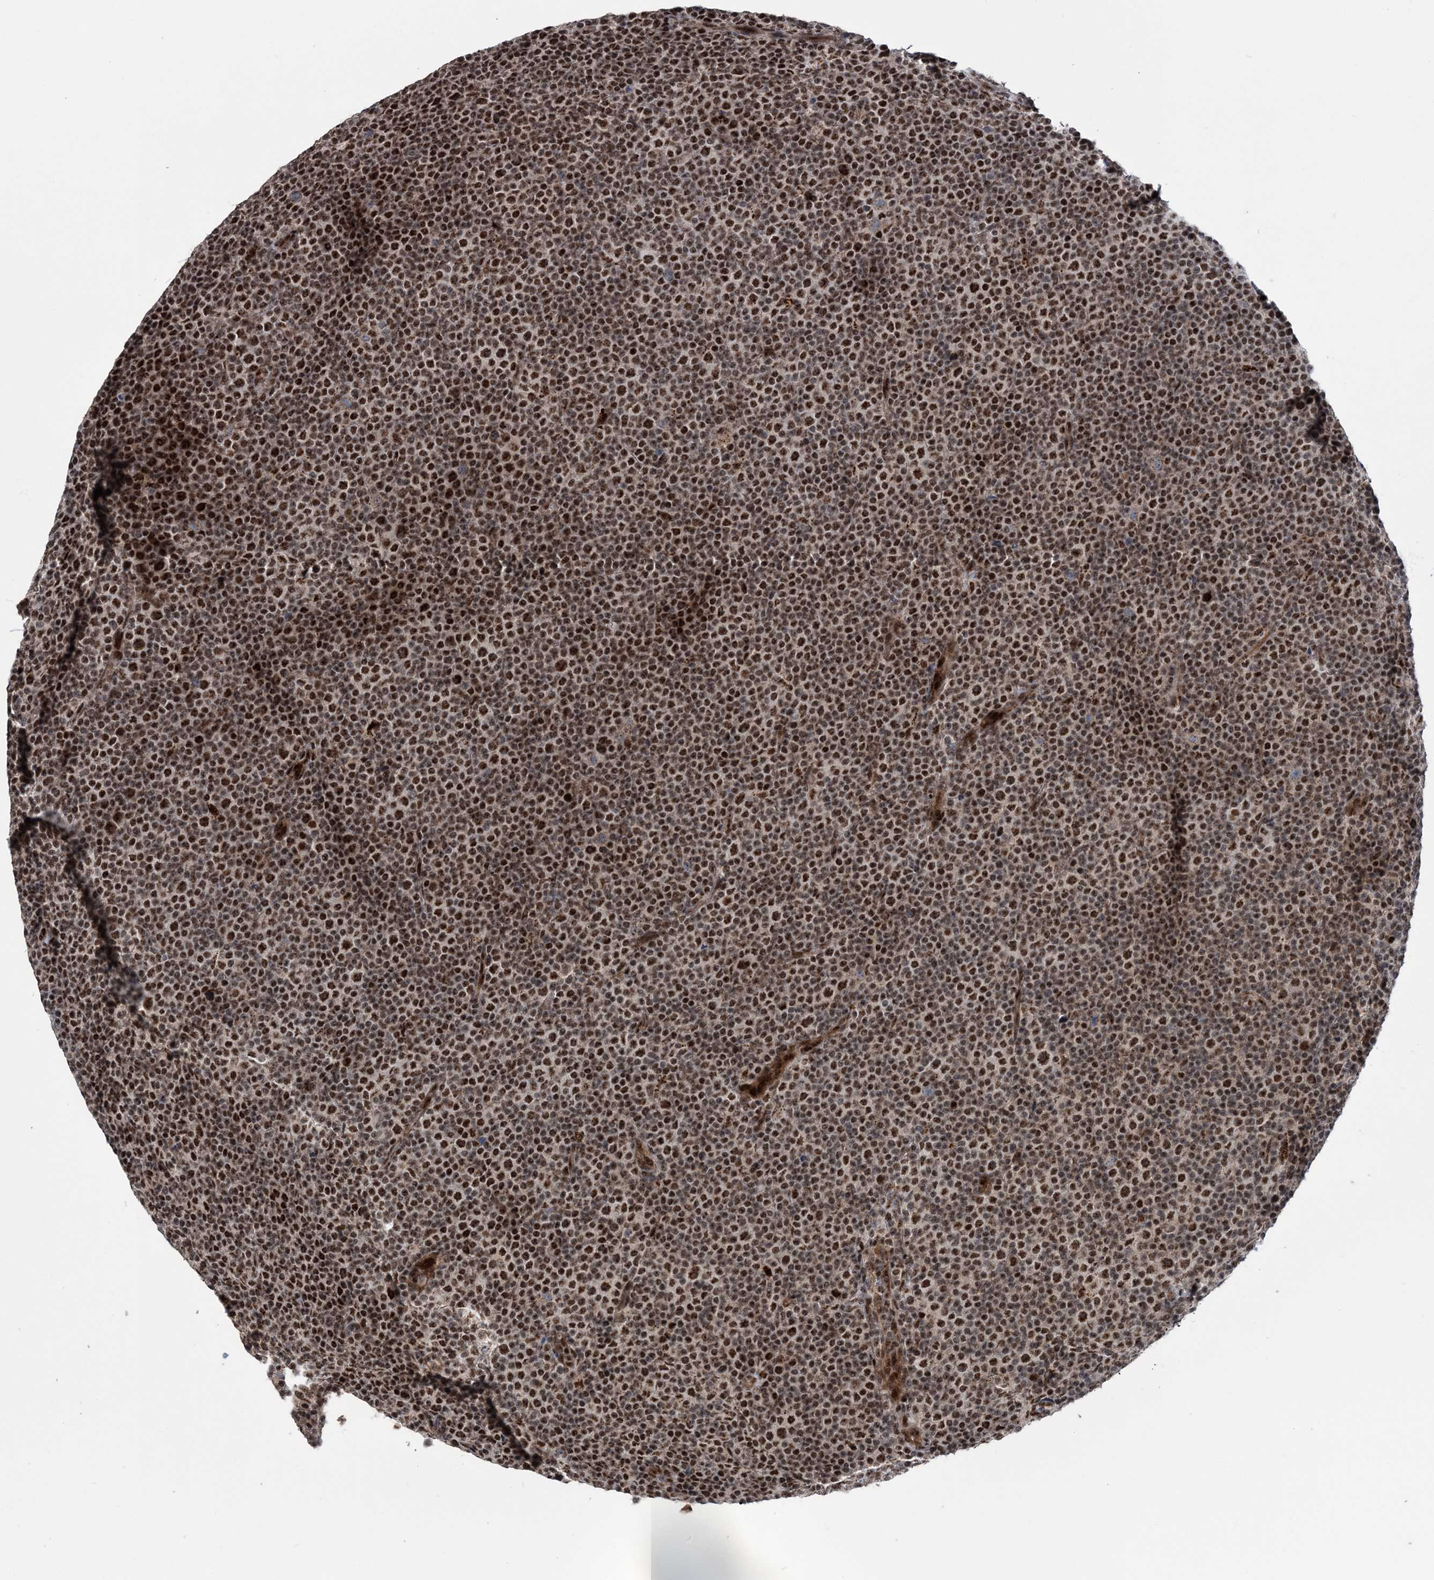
{"staining": {"intensity": "strong", "quantity": ">75%", "location": "nuclear"}, "tissue": "lymphoma", "cell_type": "Tumor cells", "image_type": "cancer", "snomed": [{"axis": "morphology", "description": "Malignant lymphoma, non-Hodgkin's type, Low grade"}, {"axis": "topography", "description": "Lymph node"}], "caption": "A brown stain highlights strong nuclear positivity of a protein in lymphoma tumor cells.", "gene": "TATDN2", "patient": {"sex": "female", "age": 67}}